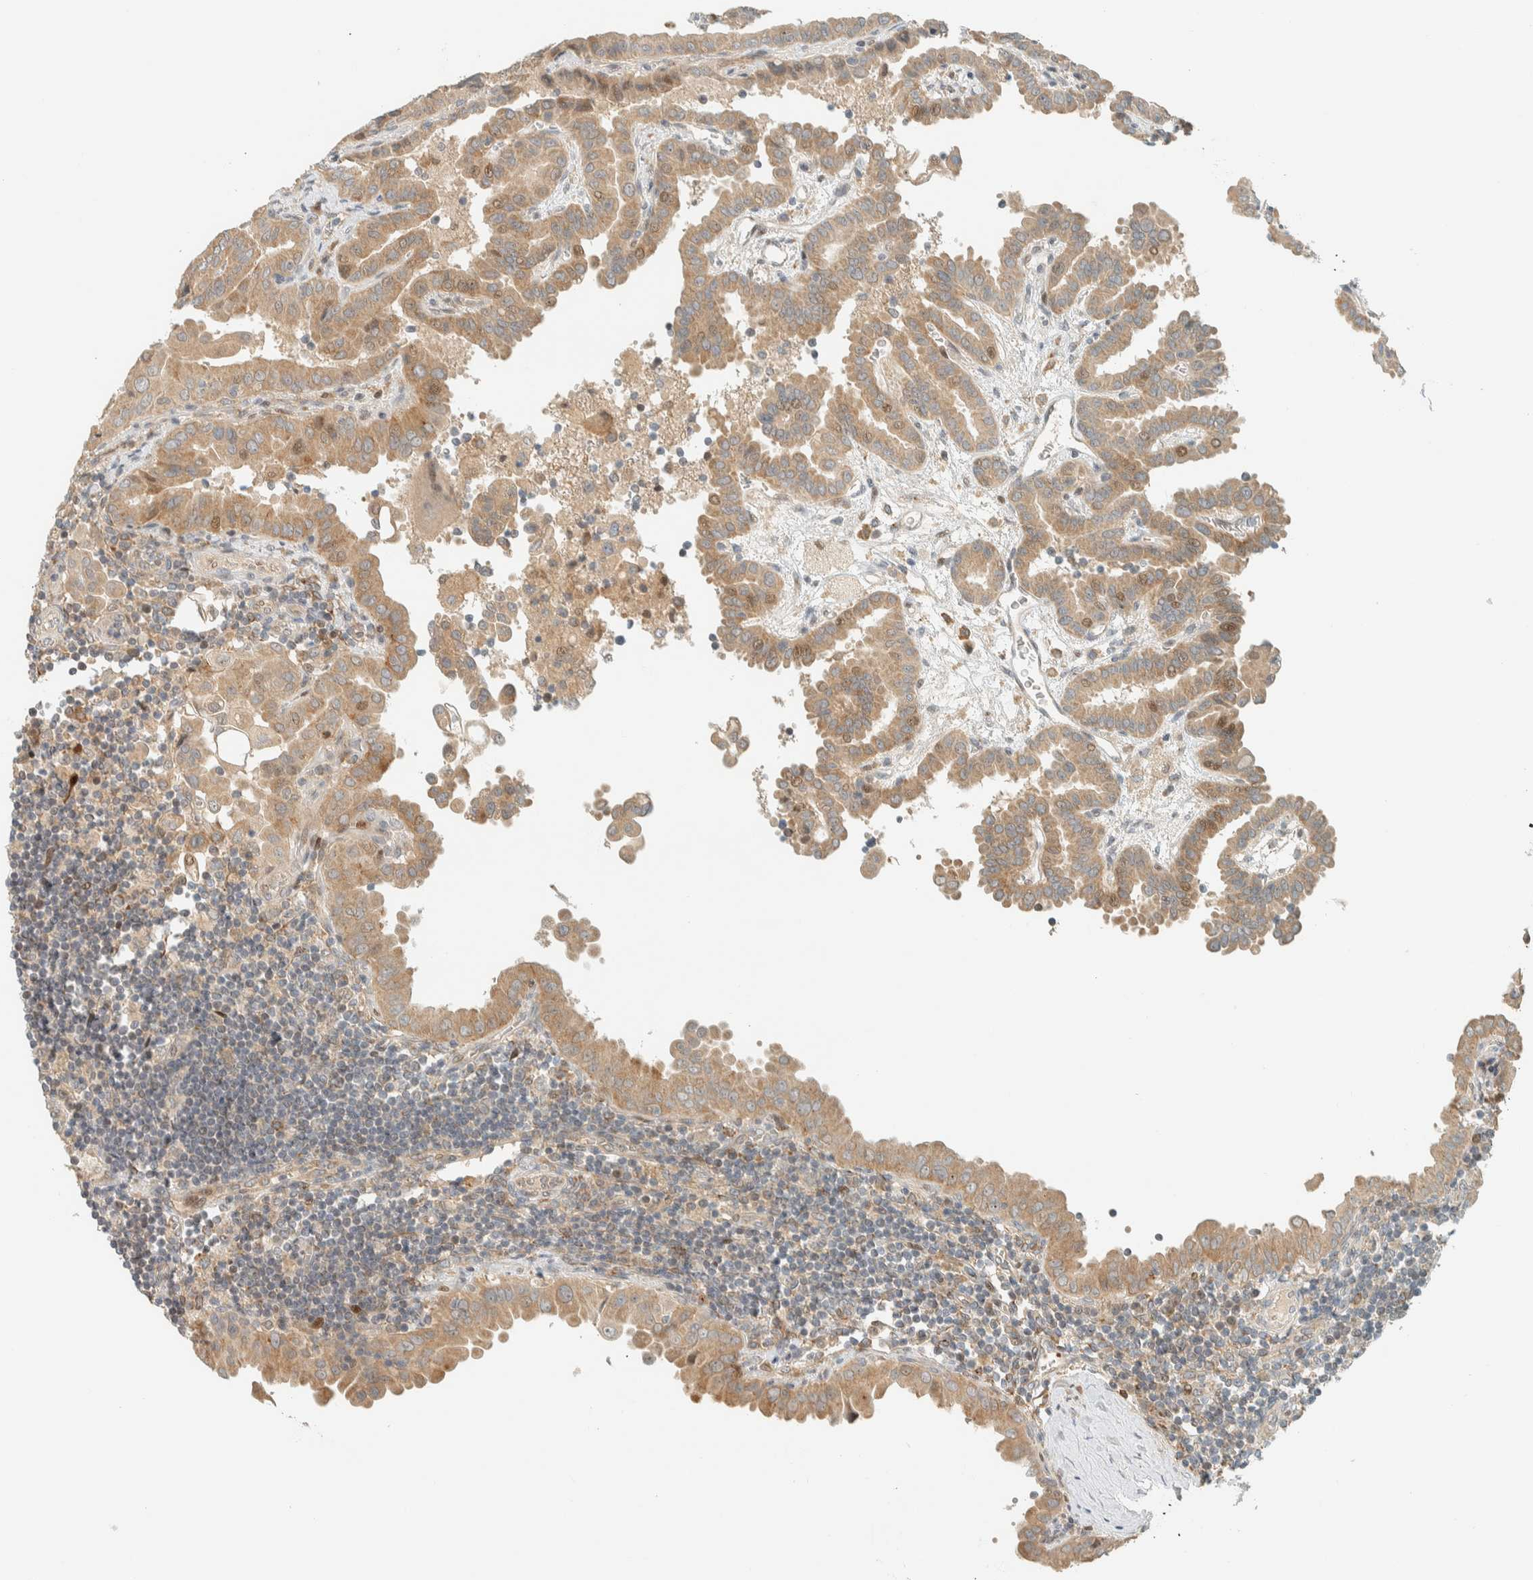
{"staining": {"intensity": "moderate", "quantity": ">75%", "location": "cytoplasmic/membranous,nuclear"}, "tissue": "thyroid cancer", "cell_type": "Tumor cells", "image_type": "cancer", "snomed": [{"axis": "morphology", "description": "Papillary adenocarcinoma, NOS"}, {"axis": "topography", "description": "Thyroid gland"}], "caption": "Papillary adenocarcinoma (thyroid) stained for a protein (brown) reveals moderate cytoplasmic/membranous and nuclear positive expression in approximately >75% of tumor cells.", "gene": "CCDC171", "patient": {"sex": "male", "age": 33}}